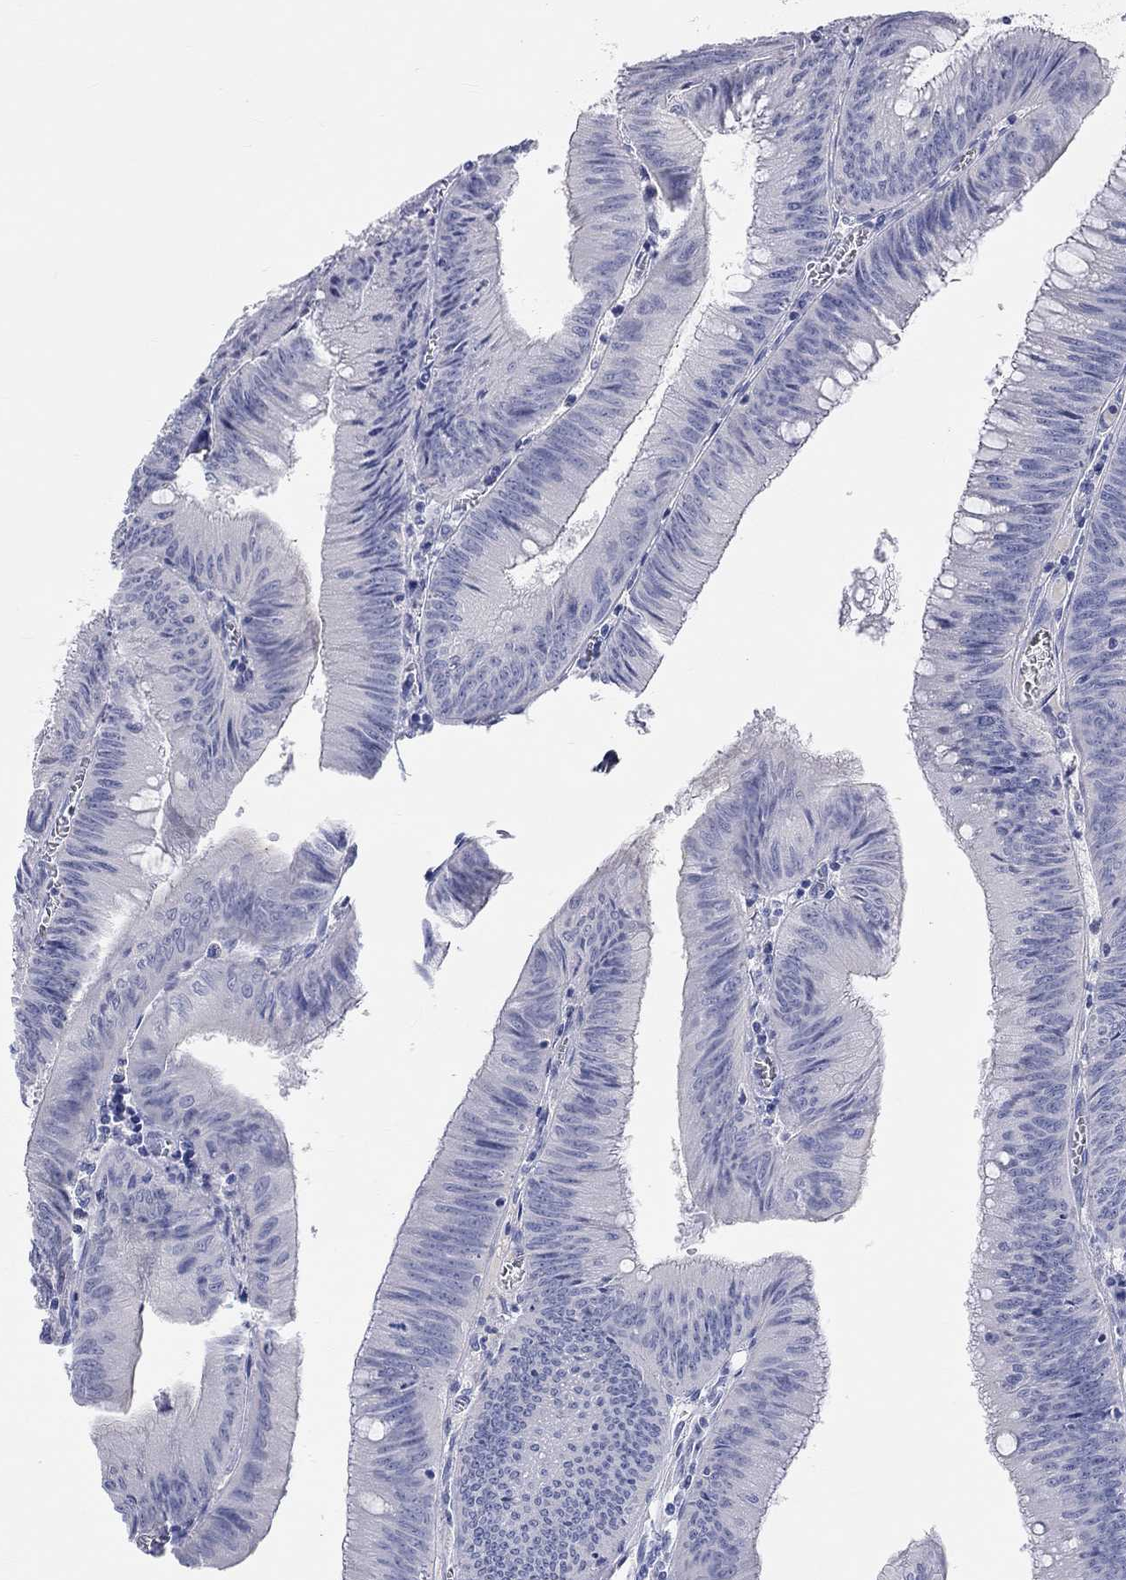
{"staining": {"intensity": "negative", "quantity": "none", "location": "none"}, "tissue": "colorectal cancer", "cell_type": "Tumor cells", "image_type": "cancer", "snomed": [{"axis": "morphology", "description": "Adenocarcinoma, NOS"}, {"axis": "topography", "description": "Rectum"}], "caption": "The image shows no significant positivity in tumor cells of colorectal cancer (adenocarcinoma).", "gene": "ST7L", "patient": {"sex": "female", "age": 72}}